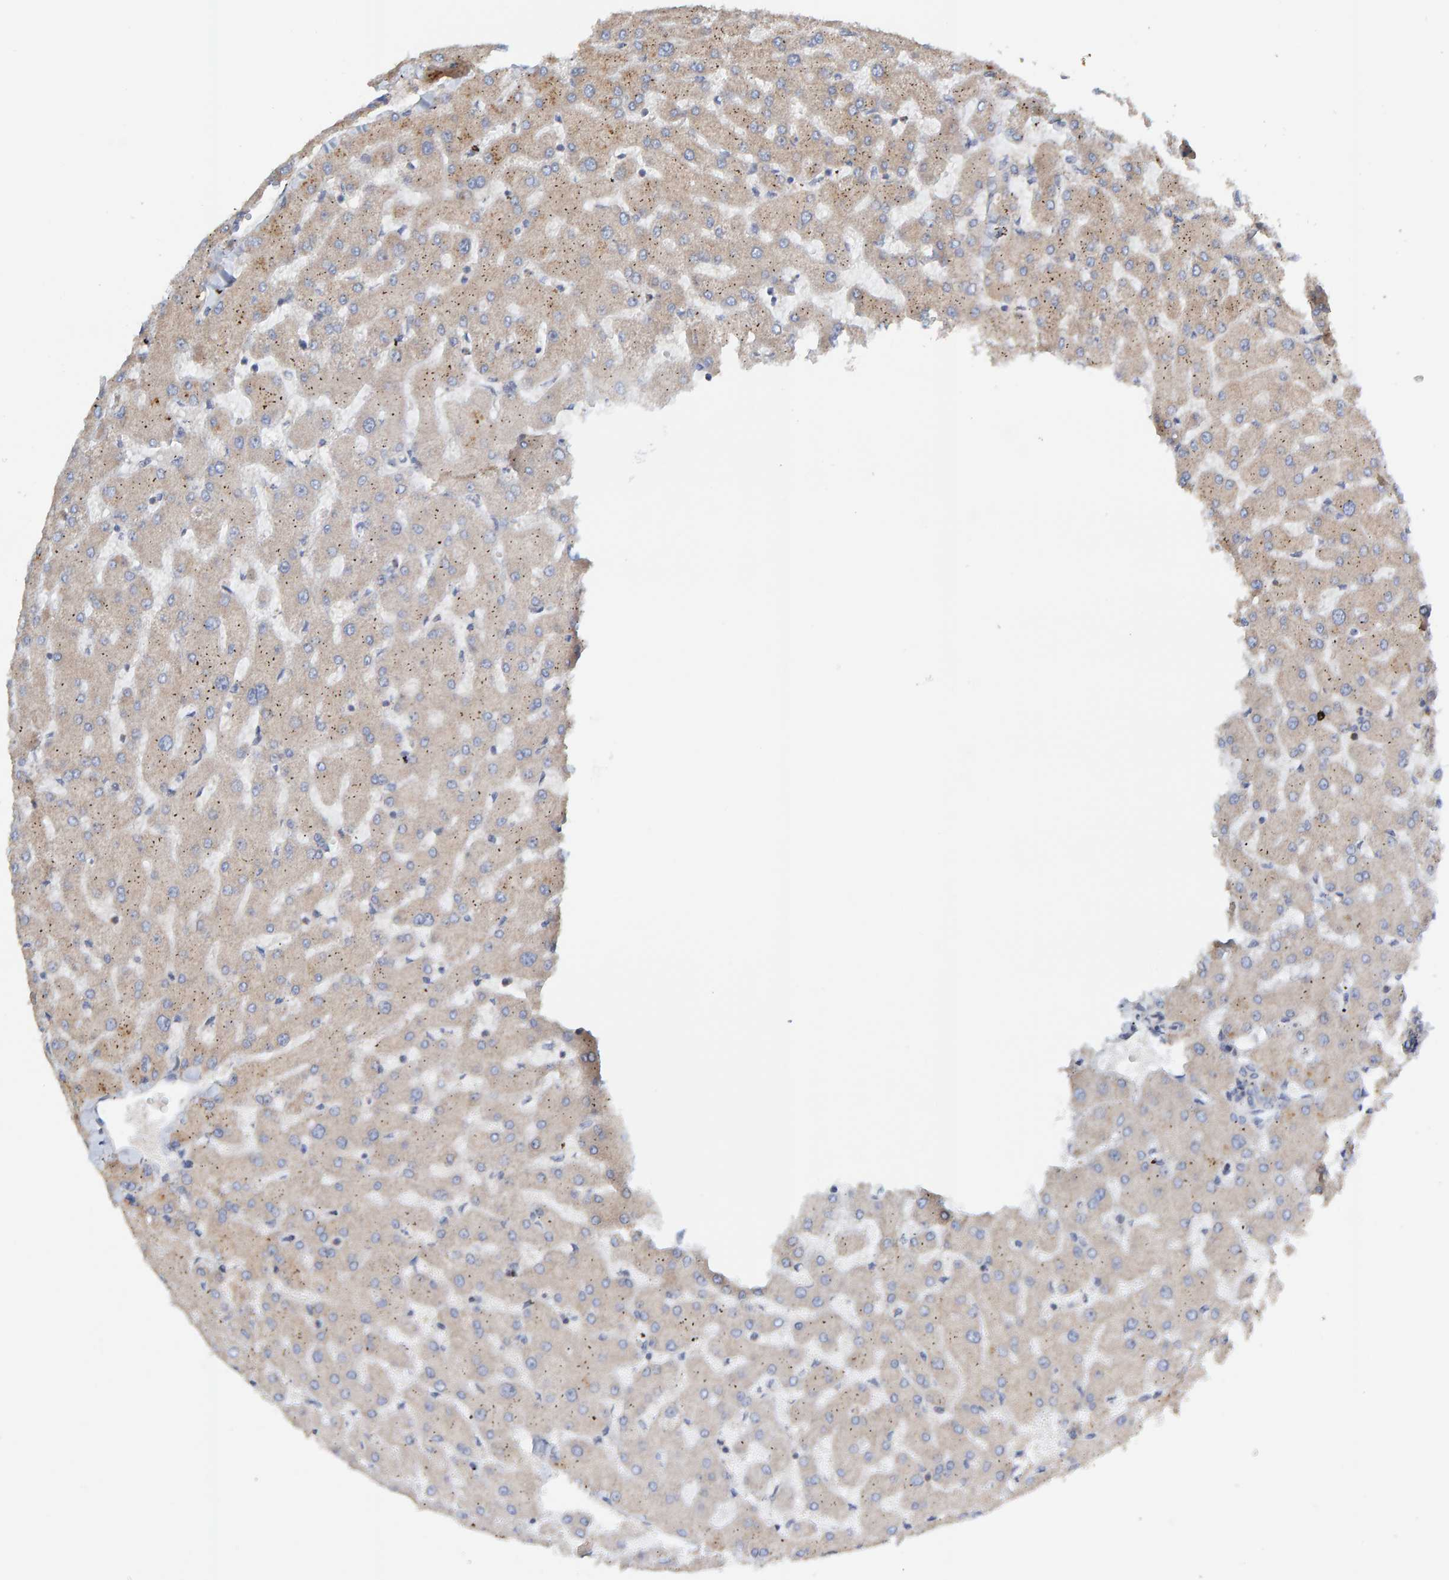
{"staining": {"intensity": "weak", "quantity": "<25%", "location": "cytoplasmic/membranous"}, "tissue": "liver", "cell_type": "Cholangiocytes", "image_type": "normal", "snomed": [{"axis": "morphology", "description": "Normal tissue, NOS"}, {"axis": "topography", "description": "Liver"}], "caption": "The IHC photomicrograph has no significant staining in cholangiocytes of liver.", "gene": "CCM2", "patient": {"sex": "female", "age": 63}}